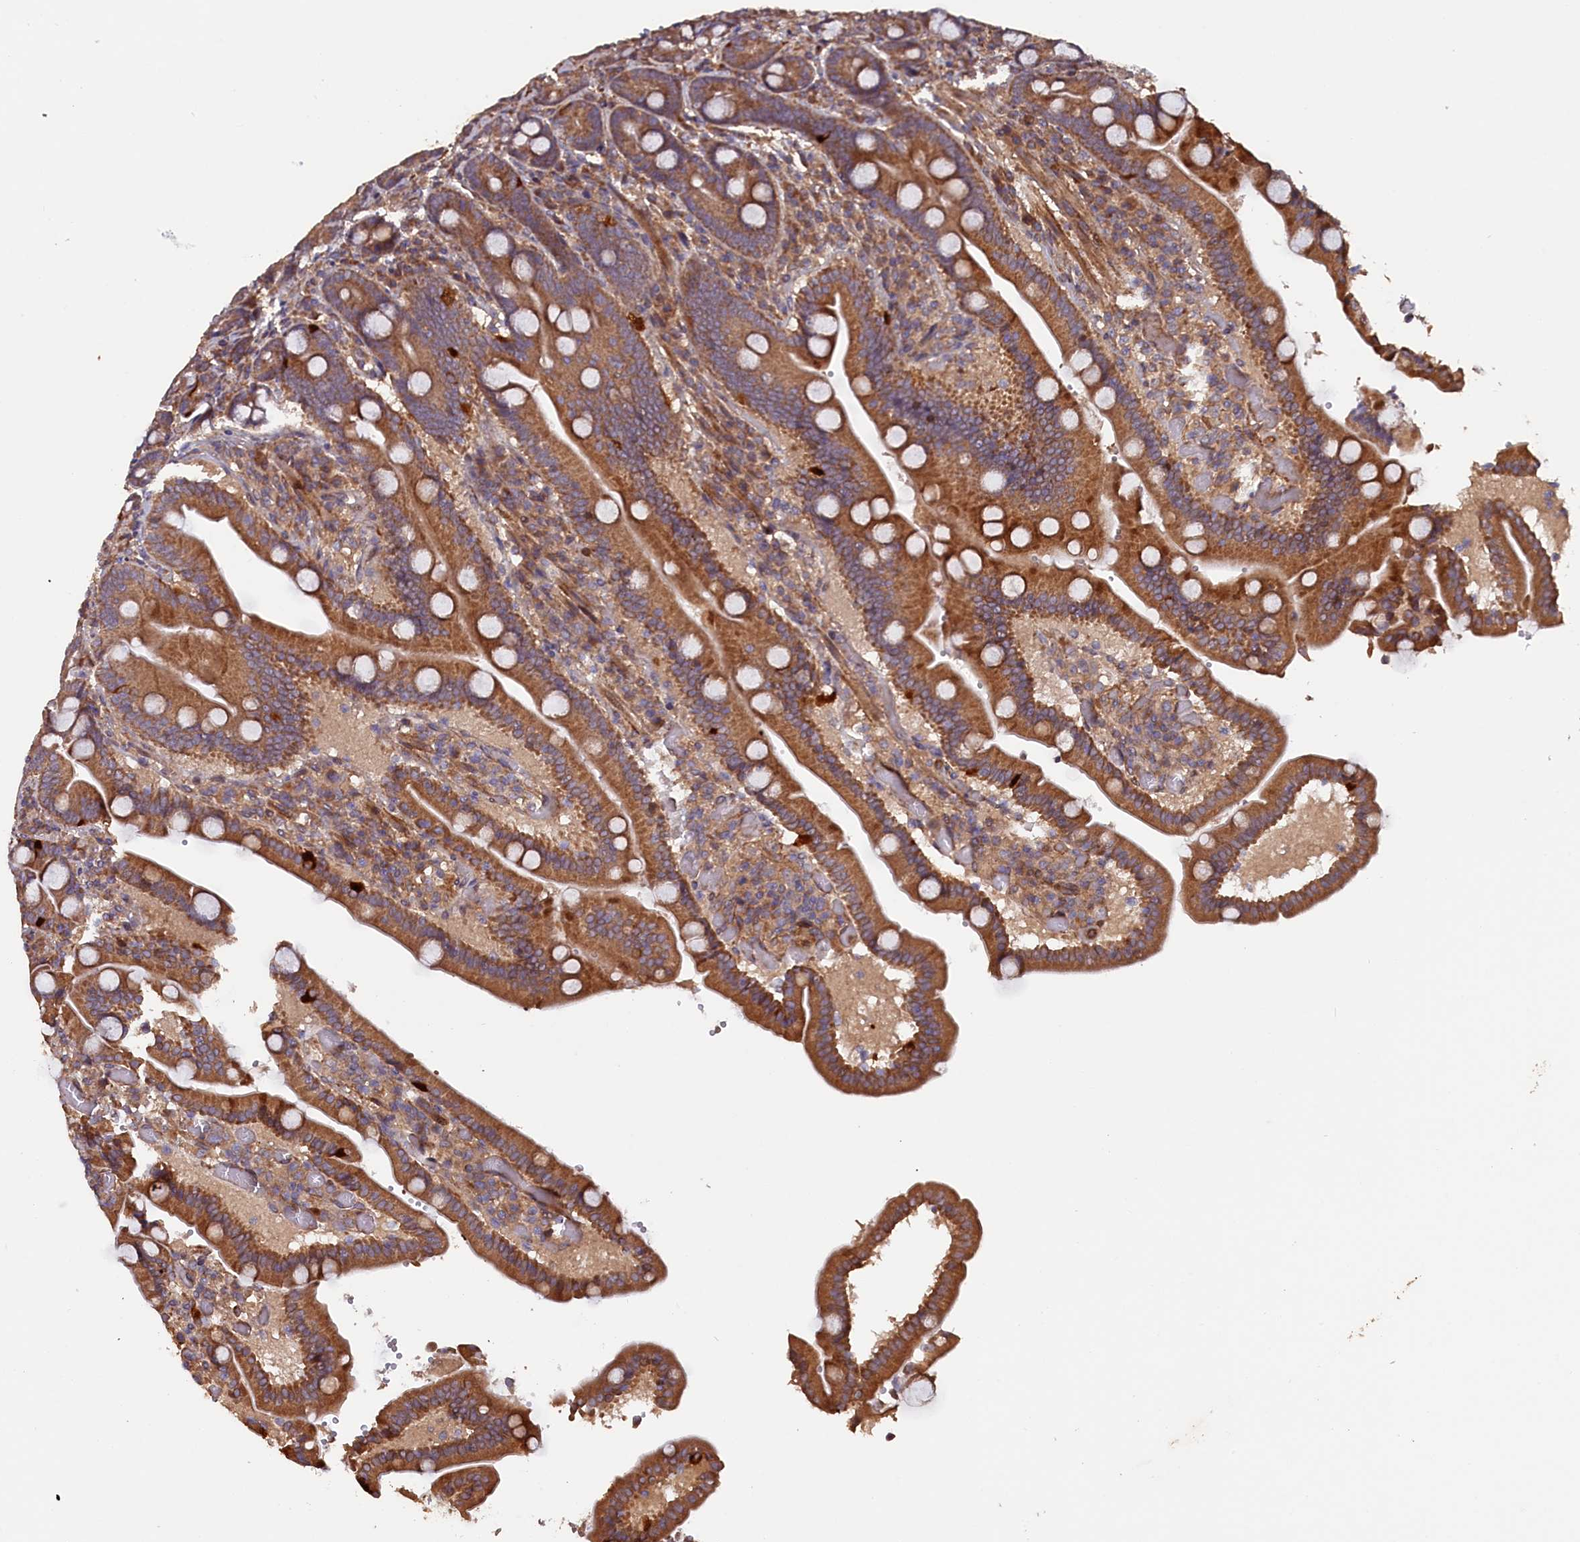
{"staining": {"intensity": "moderate", "quantity": ">75%", "location": "cytoplasmic/membranous"}, "tissue": "duodenum", "cell_type": "Glandular cells", "image_type": "normal", "snomed": [{"axis": "morphology", "description": "Normal tissue, NOS"}, {"axis": "topography", "description": "Duodenum"}], "caption": "Duodenum was stained to show a protein in brown. There is medium levels of moderate cytoplasmic/membranous staining in about >75% of glandular cells.", "gene": "GREB1L", "patient": {"sex": "female", "age": 62}}